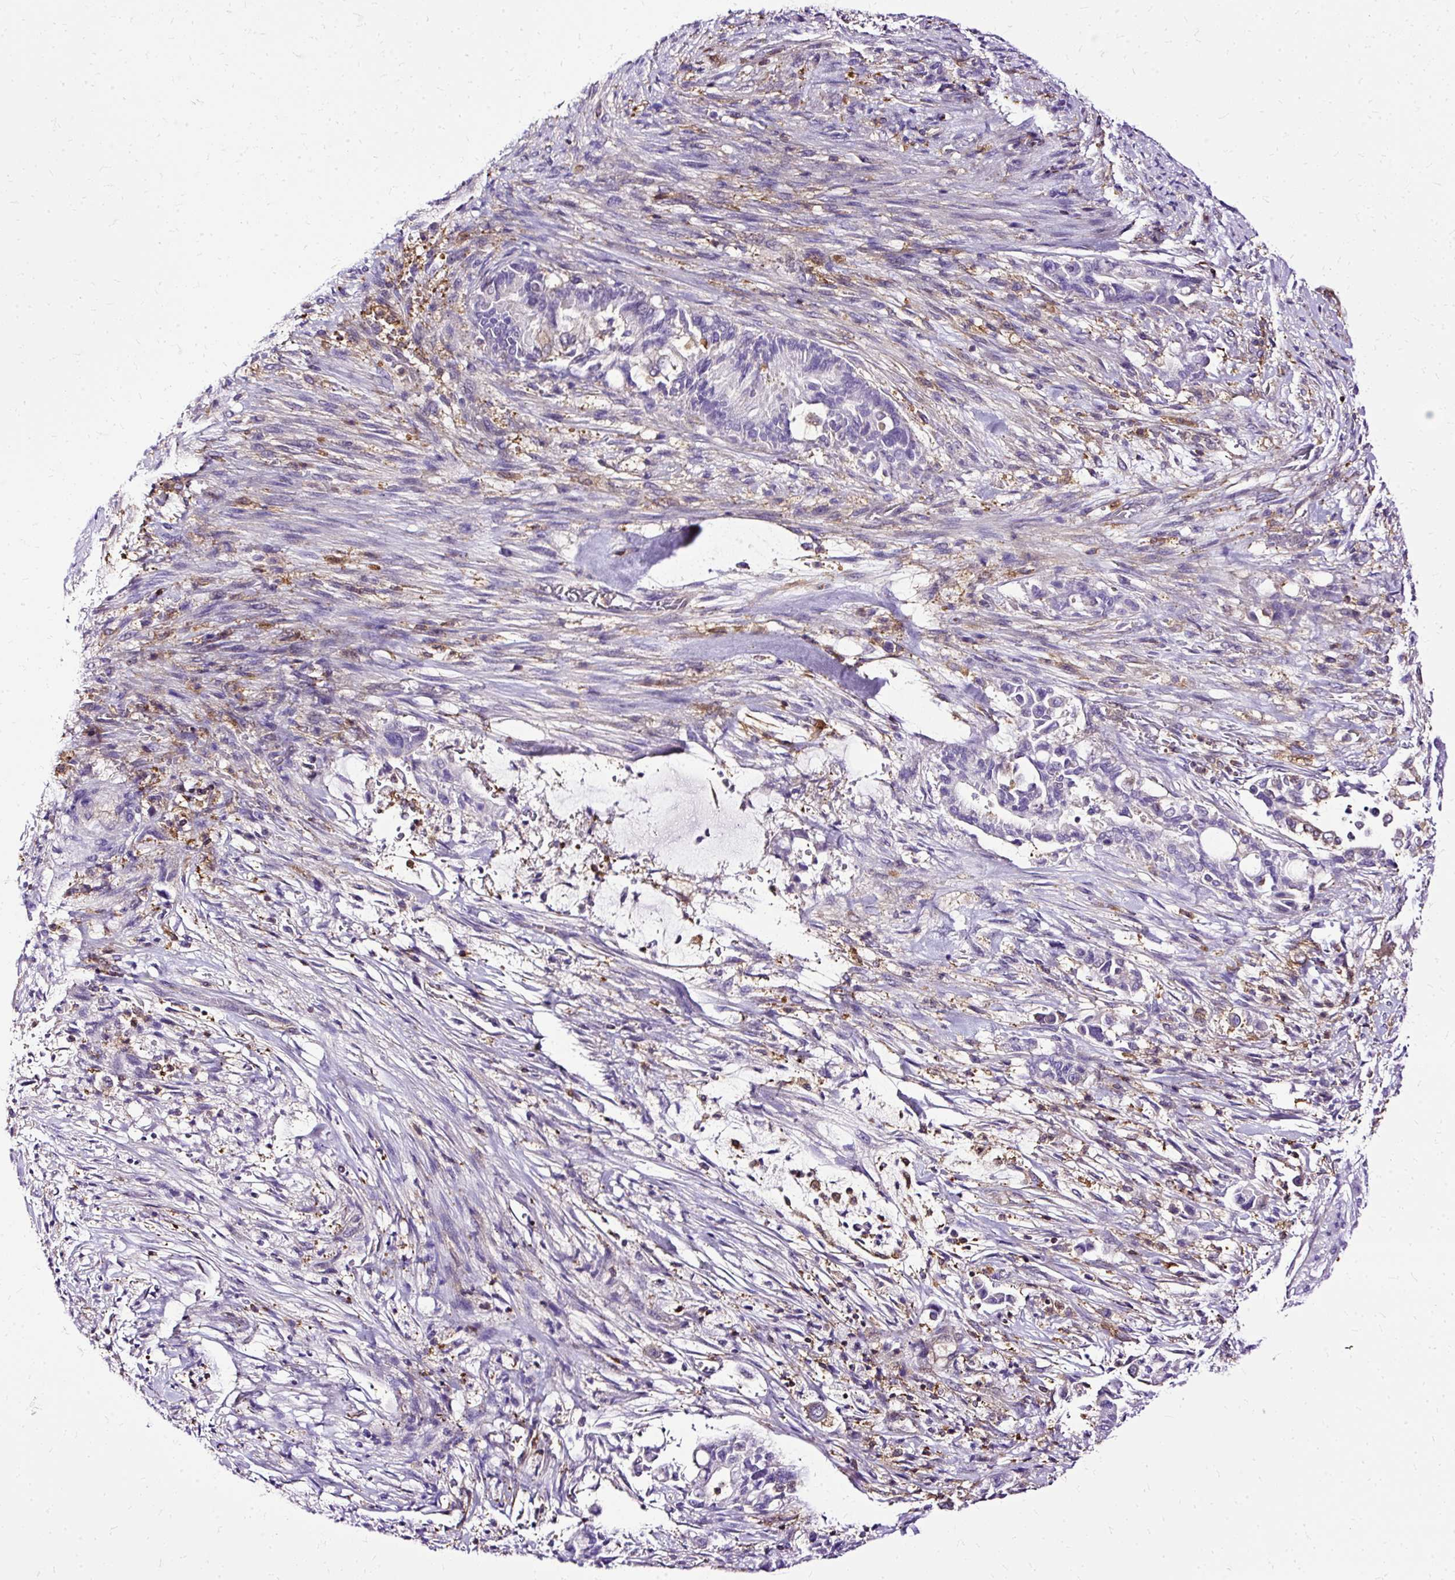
{"staining": {"intensity": "negative", "quantity": "none", "location": "none"}, "tissue": "pancreatic cancer", "cell_type": "Tumor cells", "image_type": "cancer", "snomed": [{"axis": "morphology", "description": "Adenocarcinoma, NOS"}, {"axis": "topography", "description": "Pancreas"}], "caption": "Tumor cells show no significant staining in adenocarcinoma (pancreatic).", "gene": "TWF2", "patient": {"sex": "male", "age": 68}}